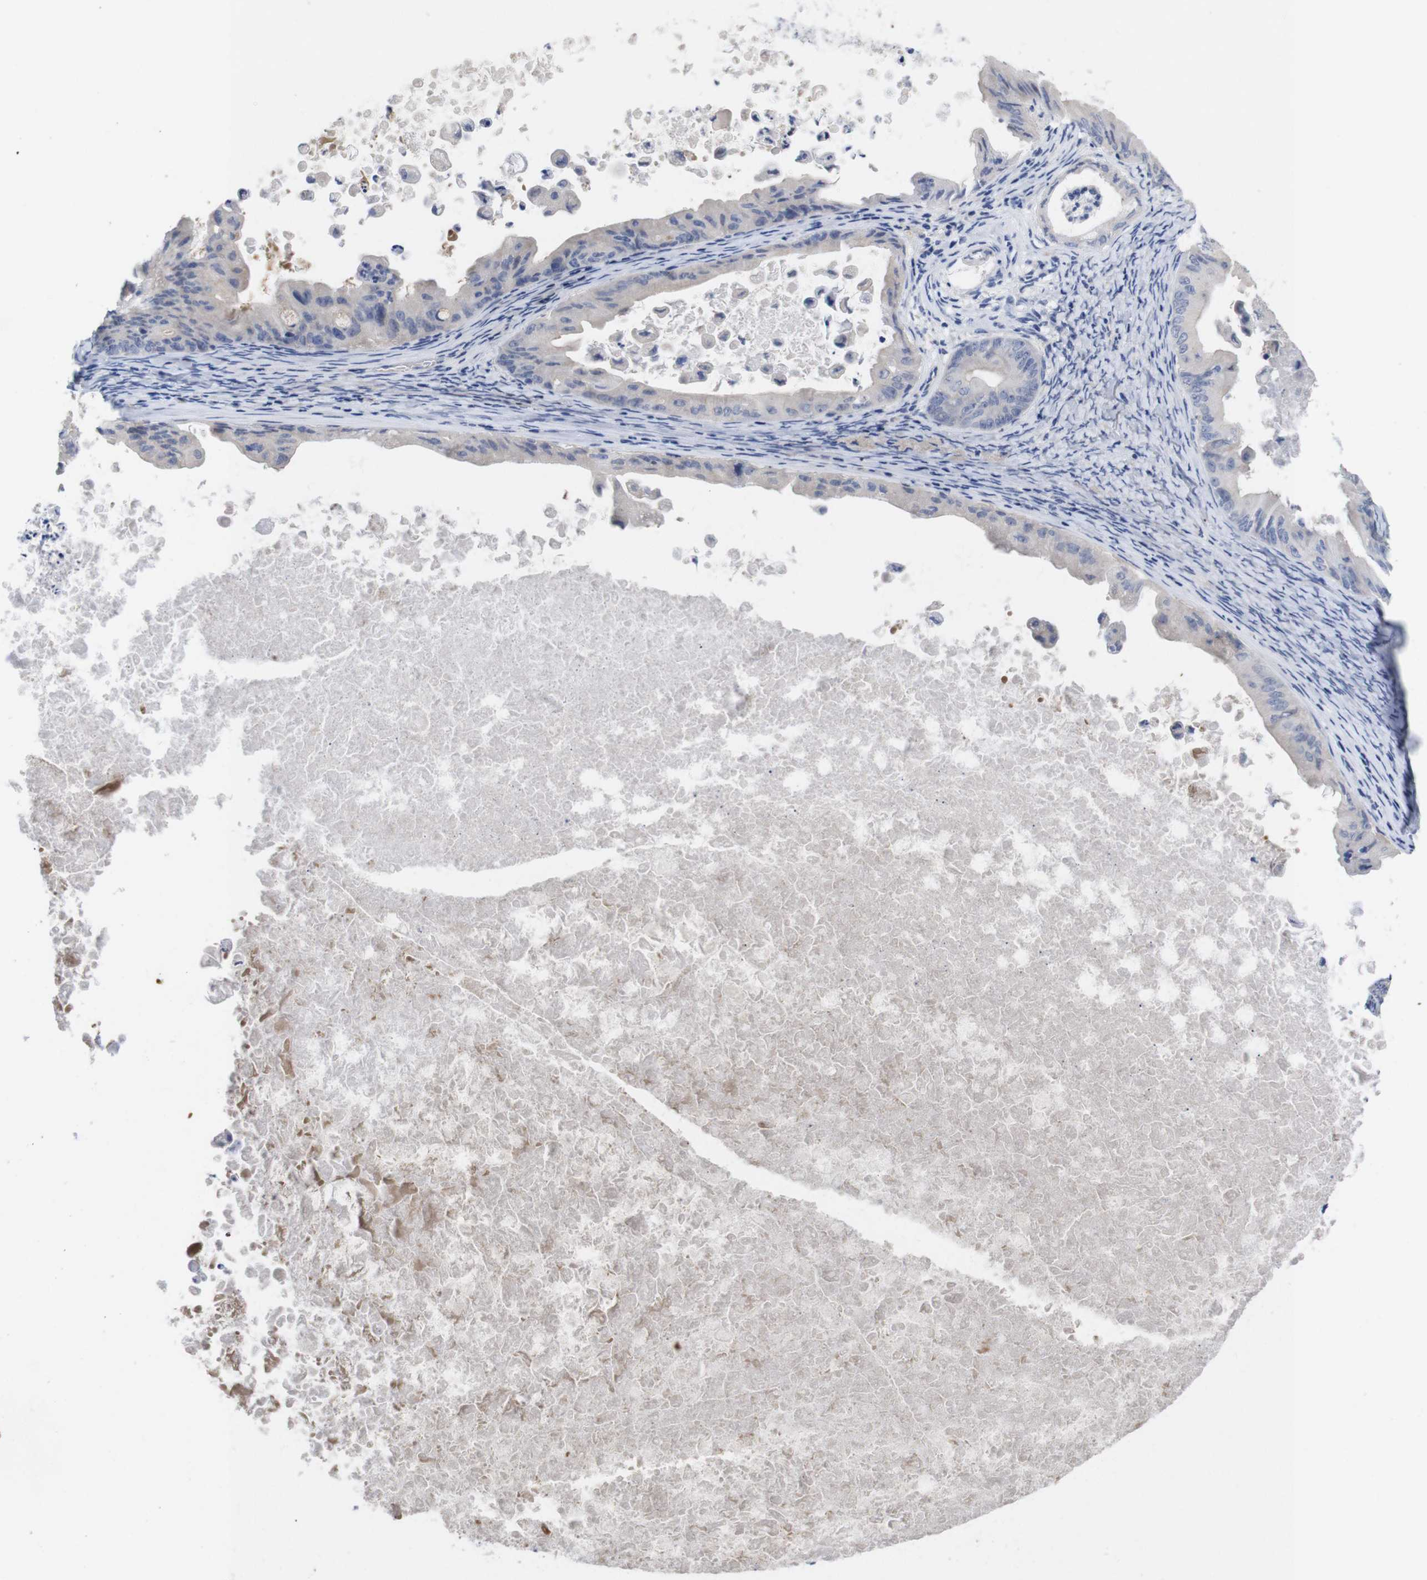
{"staining": {"intensity": "weak", "quantity": "<25%", "location": "cytoplasmic/membranous"}, "tissue": "ovarian cancer", "cell_type": "Tumor cells", "image_type": "cancer", "snomed": [{"axis": "morphology", "description": "Cystadenocarcinoma, mucinous, NOS"}, {"axis": "topography", "description": "Ovary"}], "caption": "Immunohistochemical staining of ovarian cancer (mucinous cystadenocarcinoma) demonstrates no significant expression in tumor cells.", "gene": "TNNI3", "patient": {"sex": "female", "age": 37}}